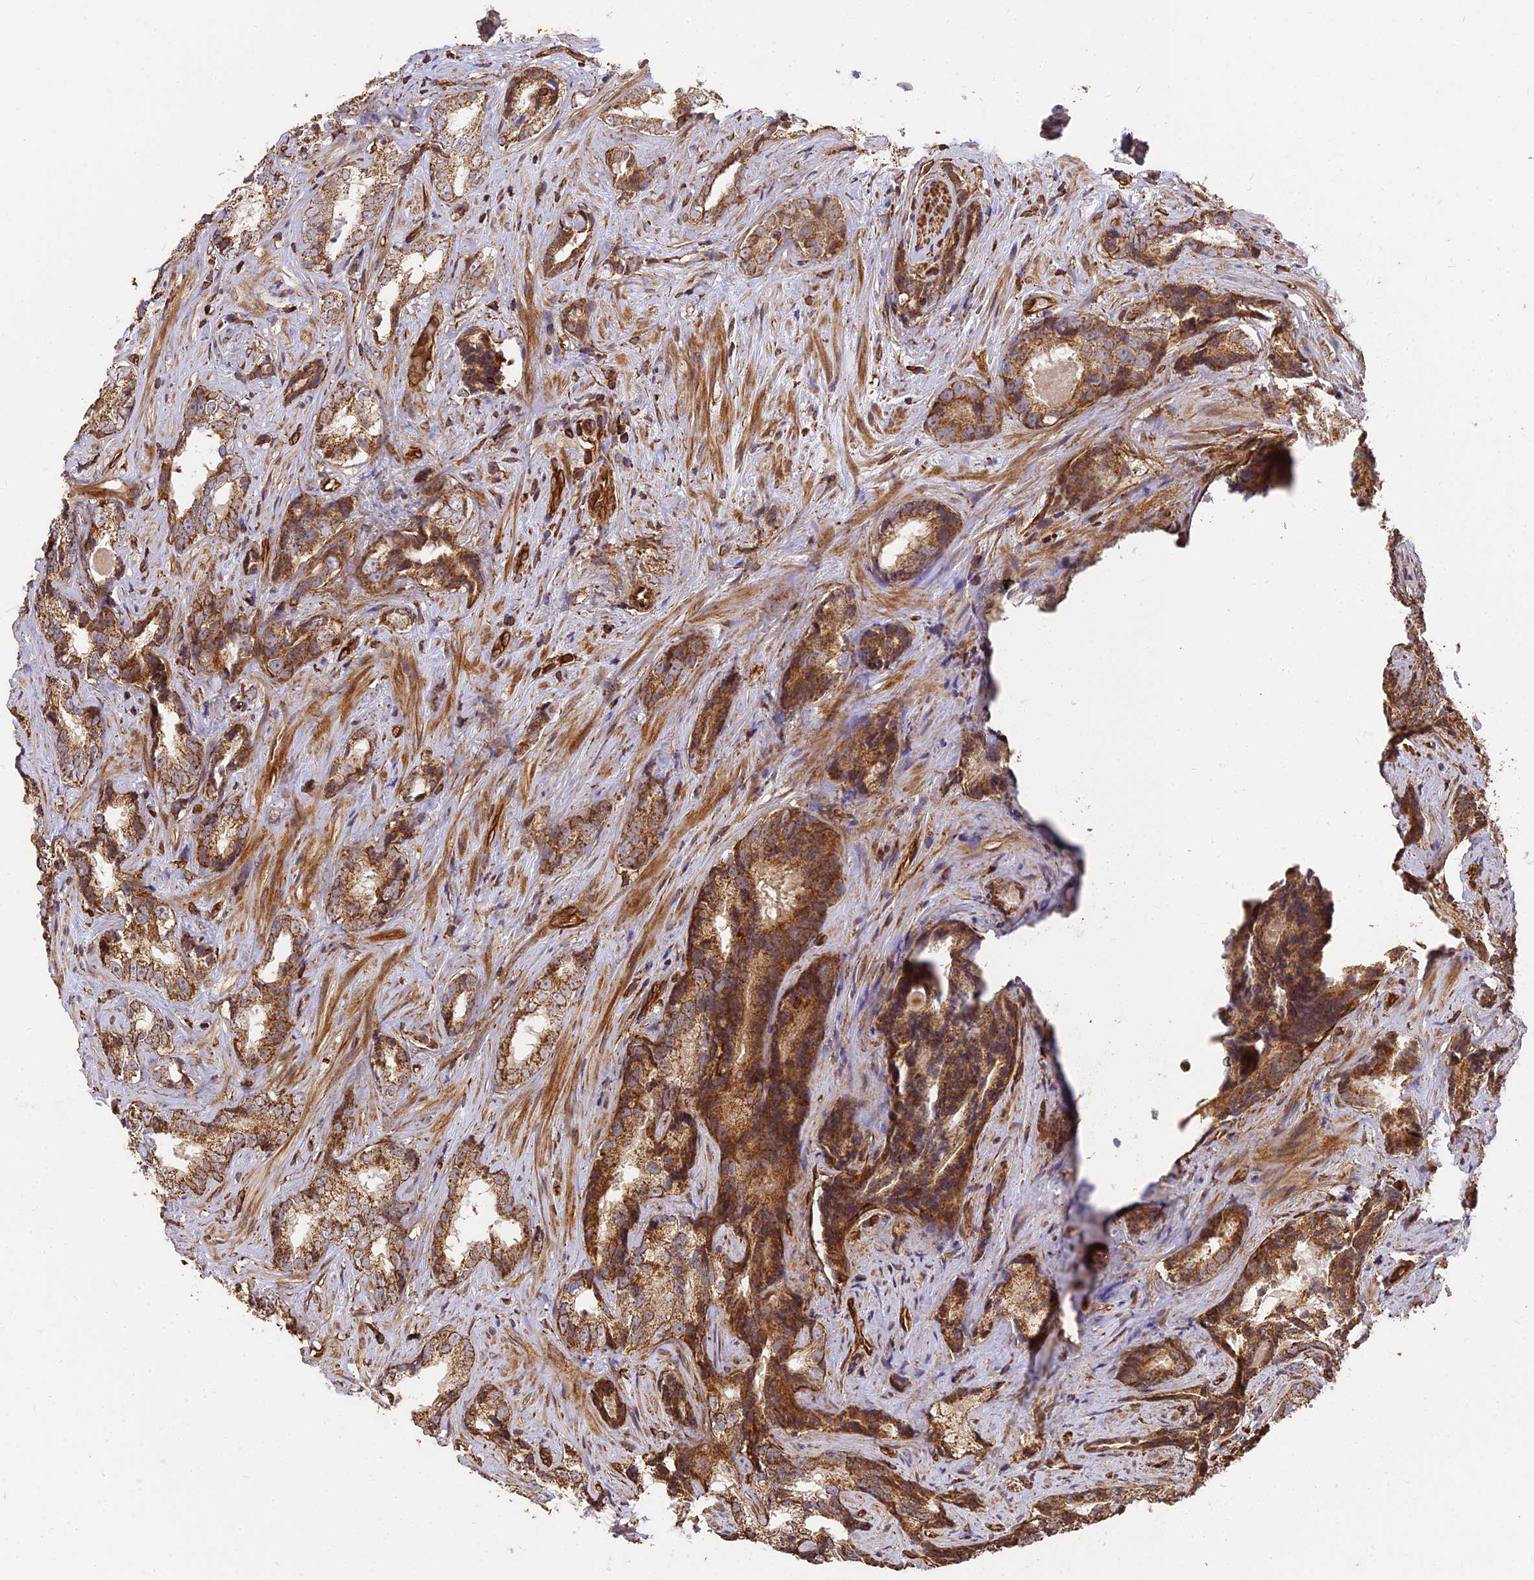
{"staining": {"intensity": "moderate", "quantity": ">75%", "location": "cytoplasmic/membranous"}, "tissue": "prostate cancer", "cell_type": "Tumor cells", "image_type": "cancer", "snomed": [{"axis": "morphology", "description": "Adenocarcinoma, High grade"}, {"axis": "topography", "description": "Prostate"}], "caption": "Immunohistochemistry (IHC) histopathology image of neoplastic tissue: prostate cancer stained using IHC shows medium levels of moderate protein expression localized specifically in the cytoplasmic/membranous of tumor cells, appearing as a cytoplasmic/membranous brown color.", "gene": "DSTYK", "patient": {"sex": "male", "age": 66}}